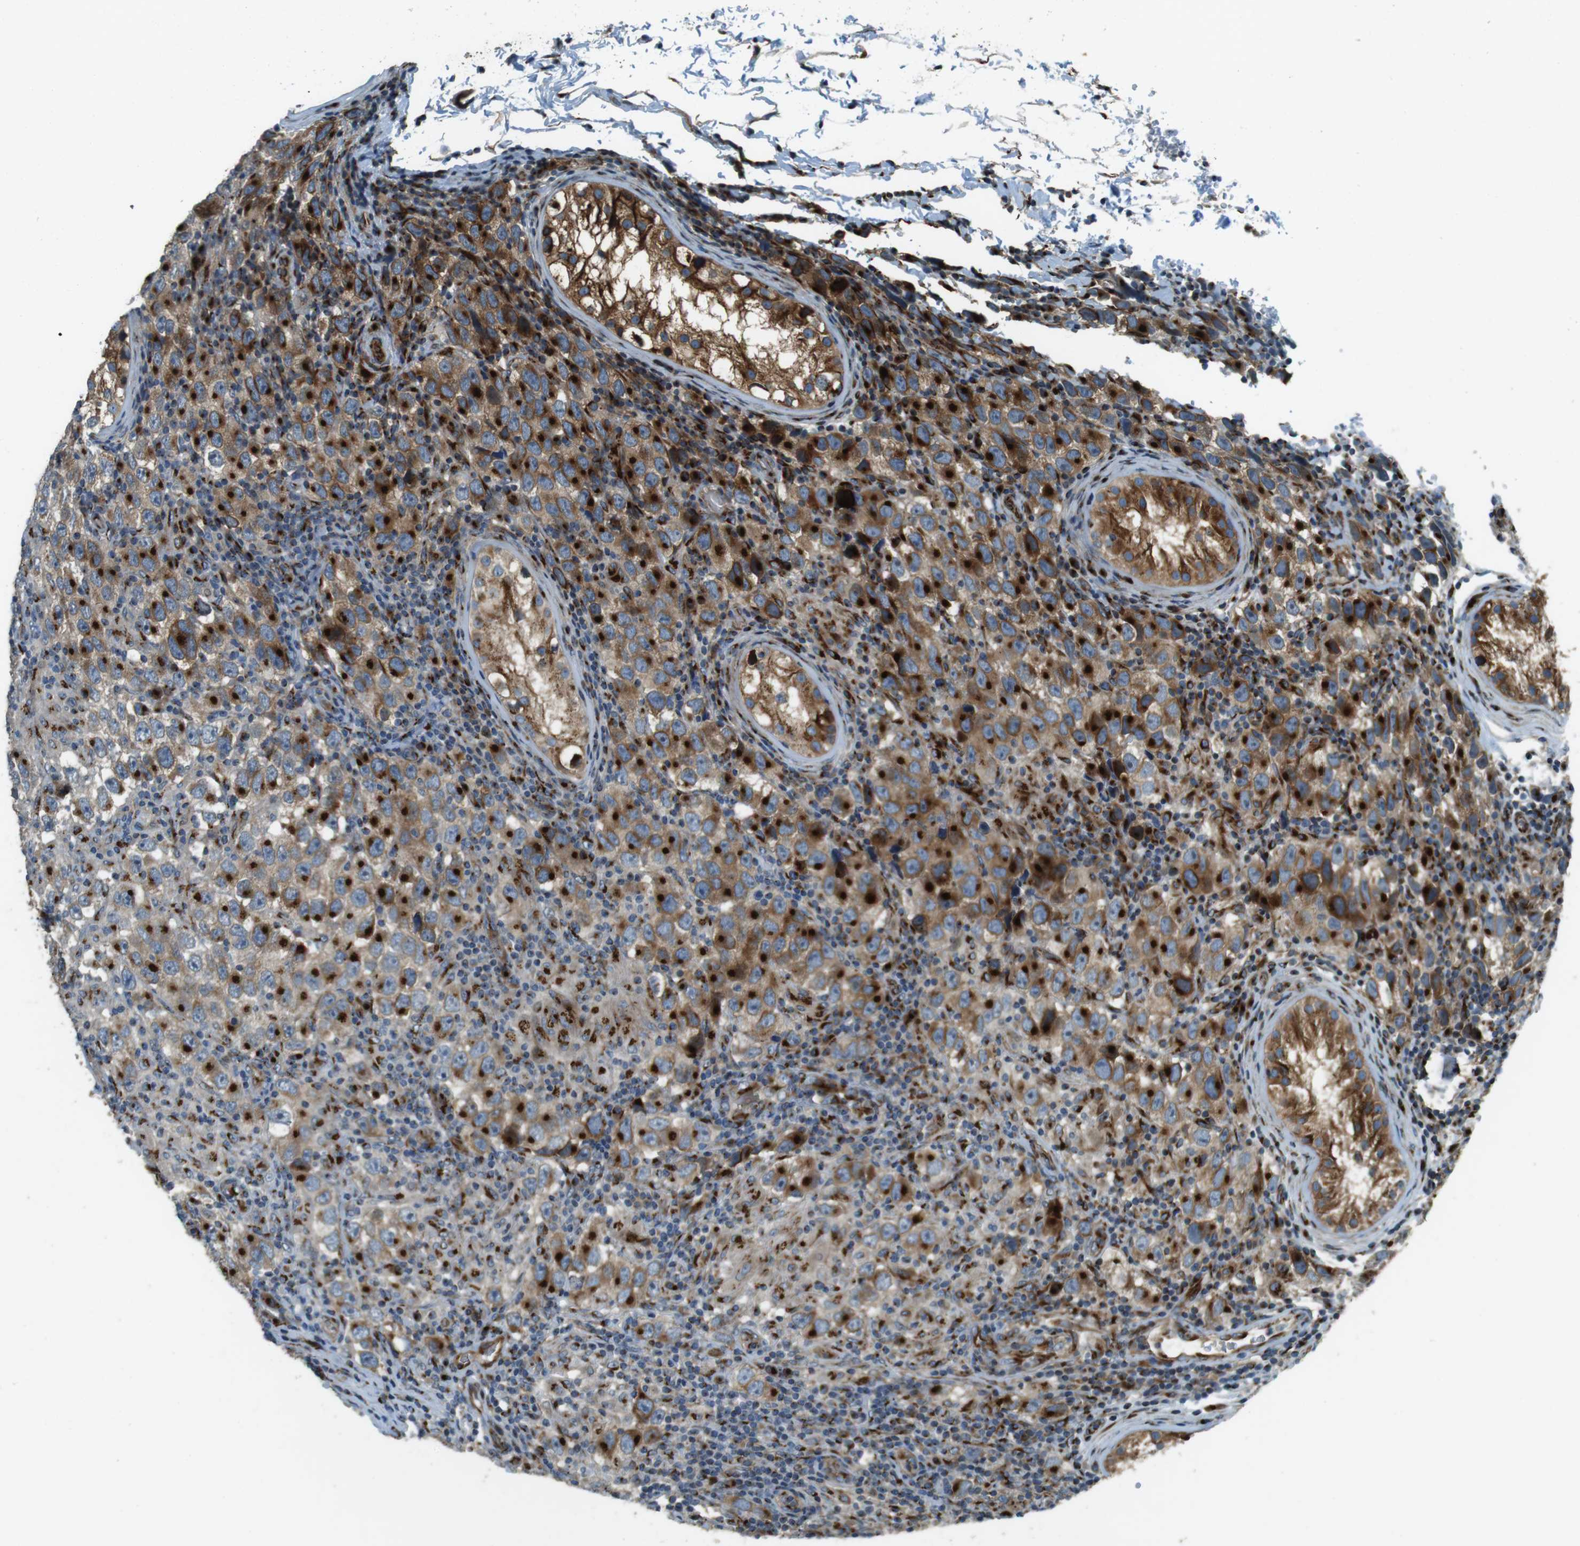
{"staining": {"intensity": "strong", "quantity": ">75%", "location": "cytoplasmic/membranous"}, "tissue": "testis cancer", "cell_type": "Tumor cells", "image_type": "cancer", "snomed": [{"axis": "morphology", "description": "Carcinoma, Embryonal, NOS"}, {"axis": "topography", "description": "Testis"}], "caption": "Immunohistochemical staining of testis cancer exhibits strong cytoplasmic/membranous protein staining in about >75% of tumor cells. (DAB (3,3'-diaminobenzidine) IHC, brown staining for protein, blue staining for nuclei).", "gene": "TMEM115", "patient": {"sex": "male", "age": 21}}